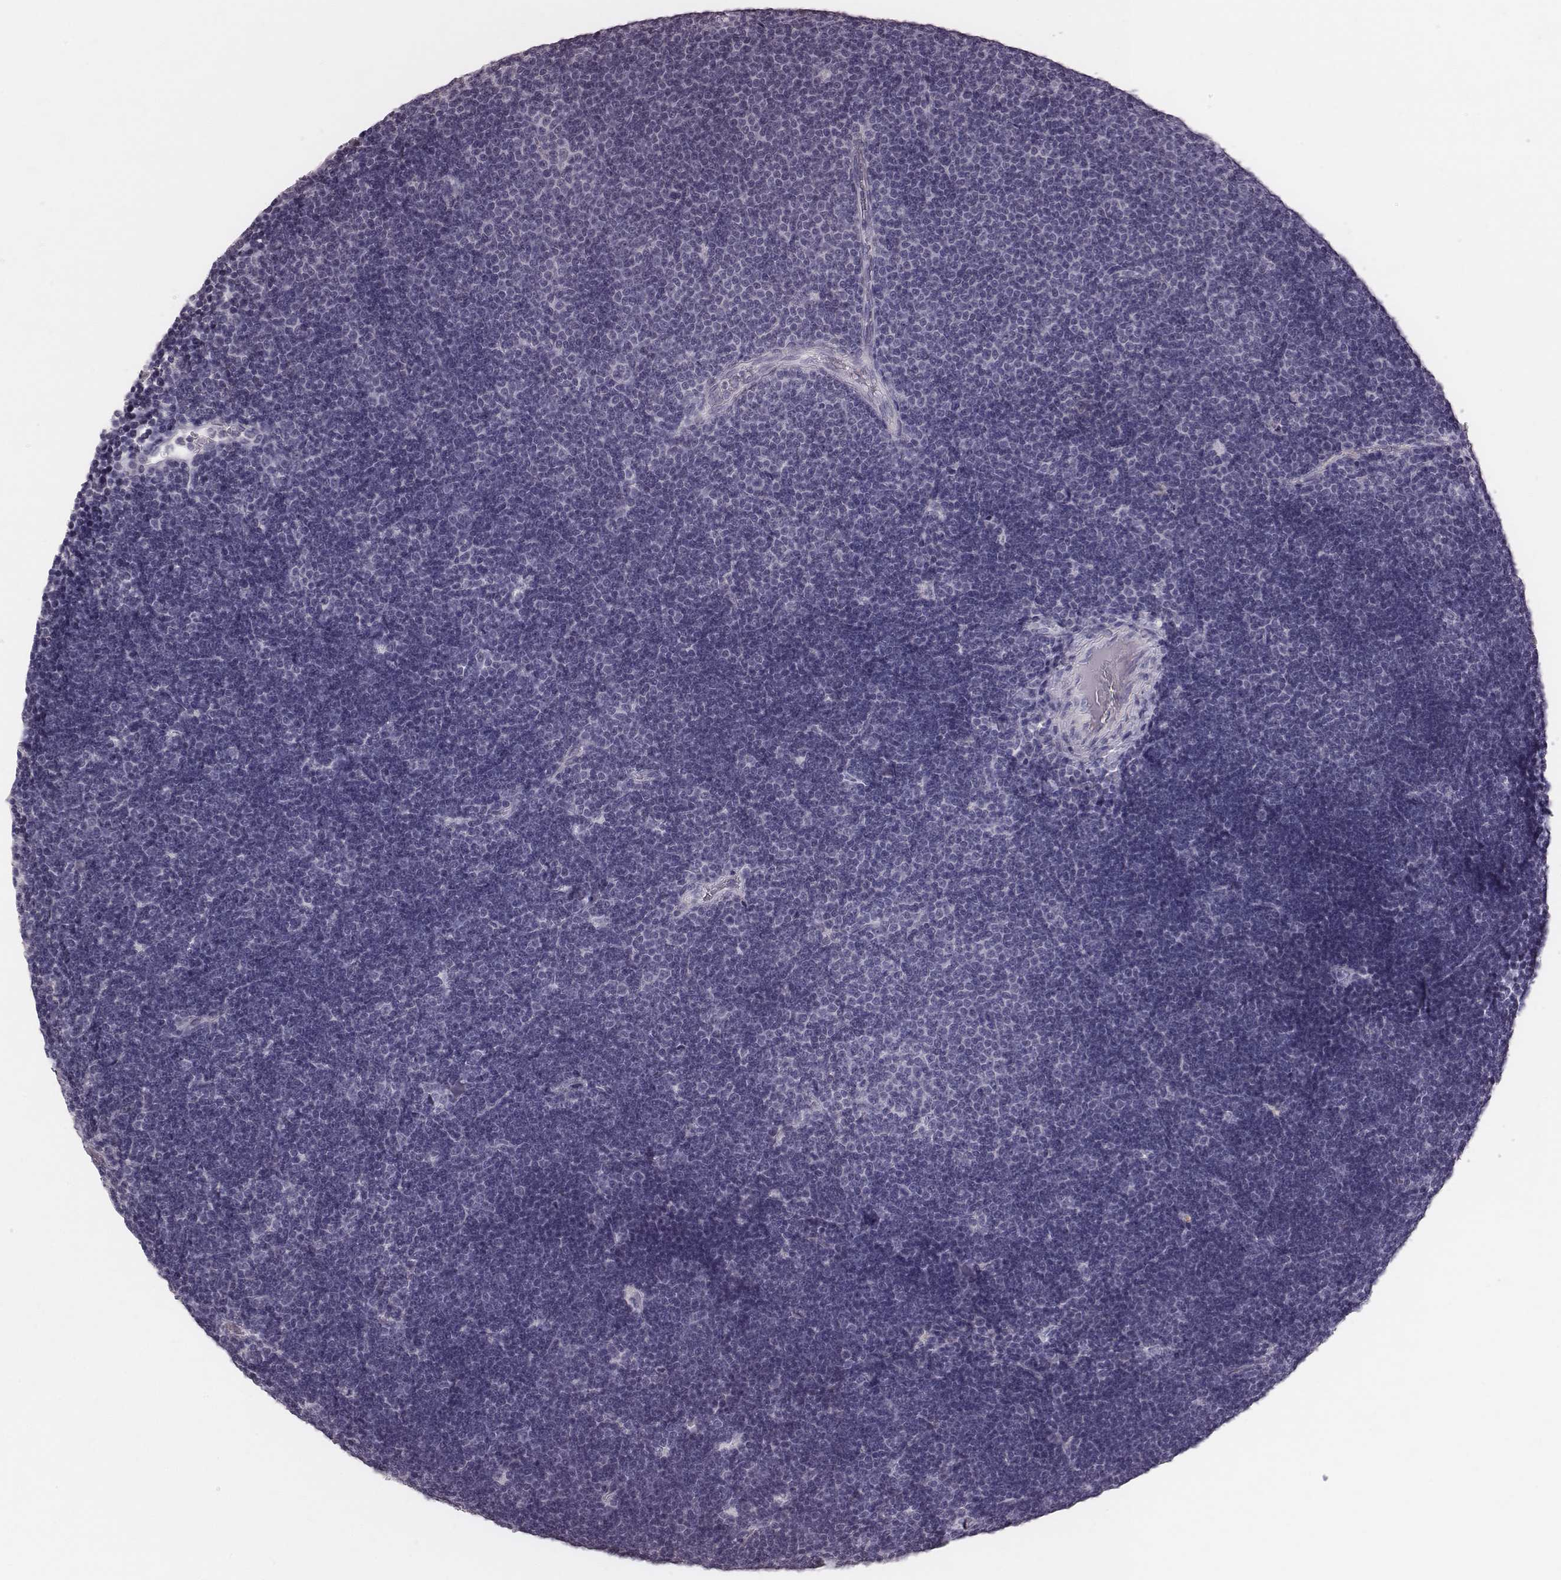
{"staining": {"intensity": "negative", "quantity": "none", "location": "none"}, "tissue": "lymphoma", "cell_type": "Tumor cells", "image_type": "cancer", "snomed": [{"axis": "morphology", "description": "Malignant lymphoma, non-Hodgkin's type, Low grade"}, {"axis": "topography", "description": "Brain"}], "caption": "A high-resolution photomicrograph shows immunohistochemistry (IHC) staining of malignant lymphoma, non-Hodgkin's type (low-grade), which reveals no significant expression in tumor cells.", "gene": "CFTR", "patient": {"sex": "female", "age": 66}}